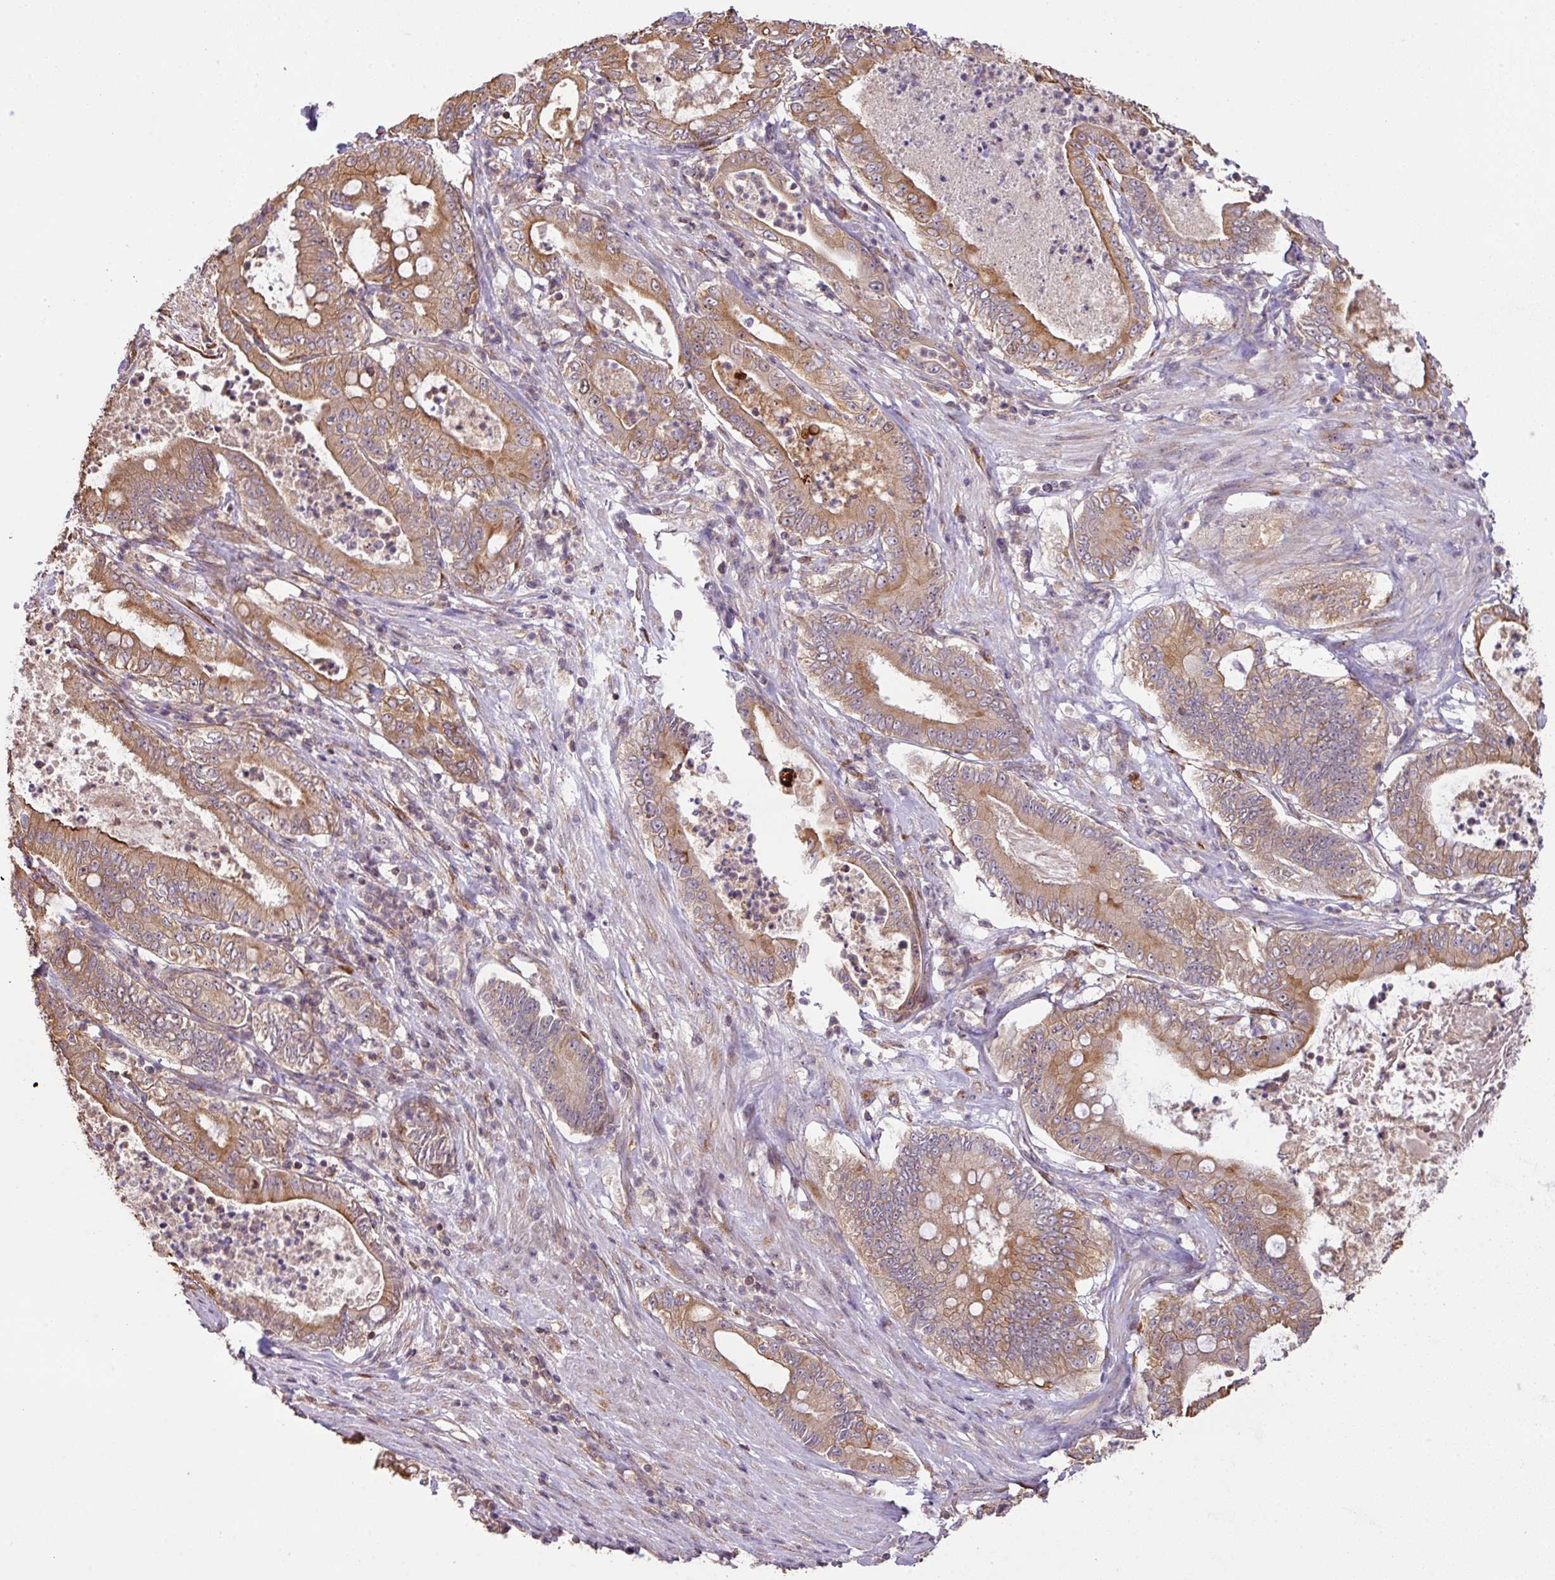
{"staining": {"intensity": "moderate", "quantity": ">75%", "location": "cytoplasmic/membranous,nuclear"}, "tissue": "pancreatic cancer", "cell_type": "Tumor cells", "image_type": "cancer", "snomed": [{"axis": "morphology", "description": "Adenocarcinoma, NOS"}, {"axis": "topography", "description": "Pancreas"}], "caption": "Protein expression analysis of pancreatic cancer shows moderate cytoplasmic/membranous and nuclear positivity in approximately >75% of tumor cells.", "gene": "VENTX", "patient": {"sex": "male", "age": 71}}